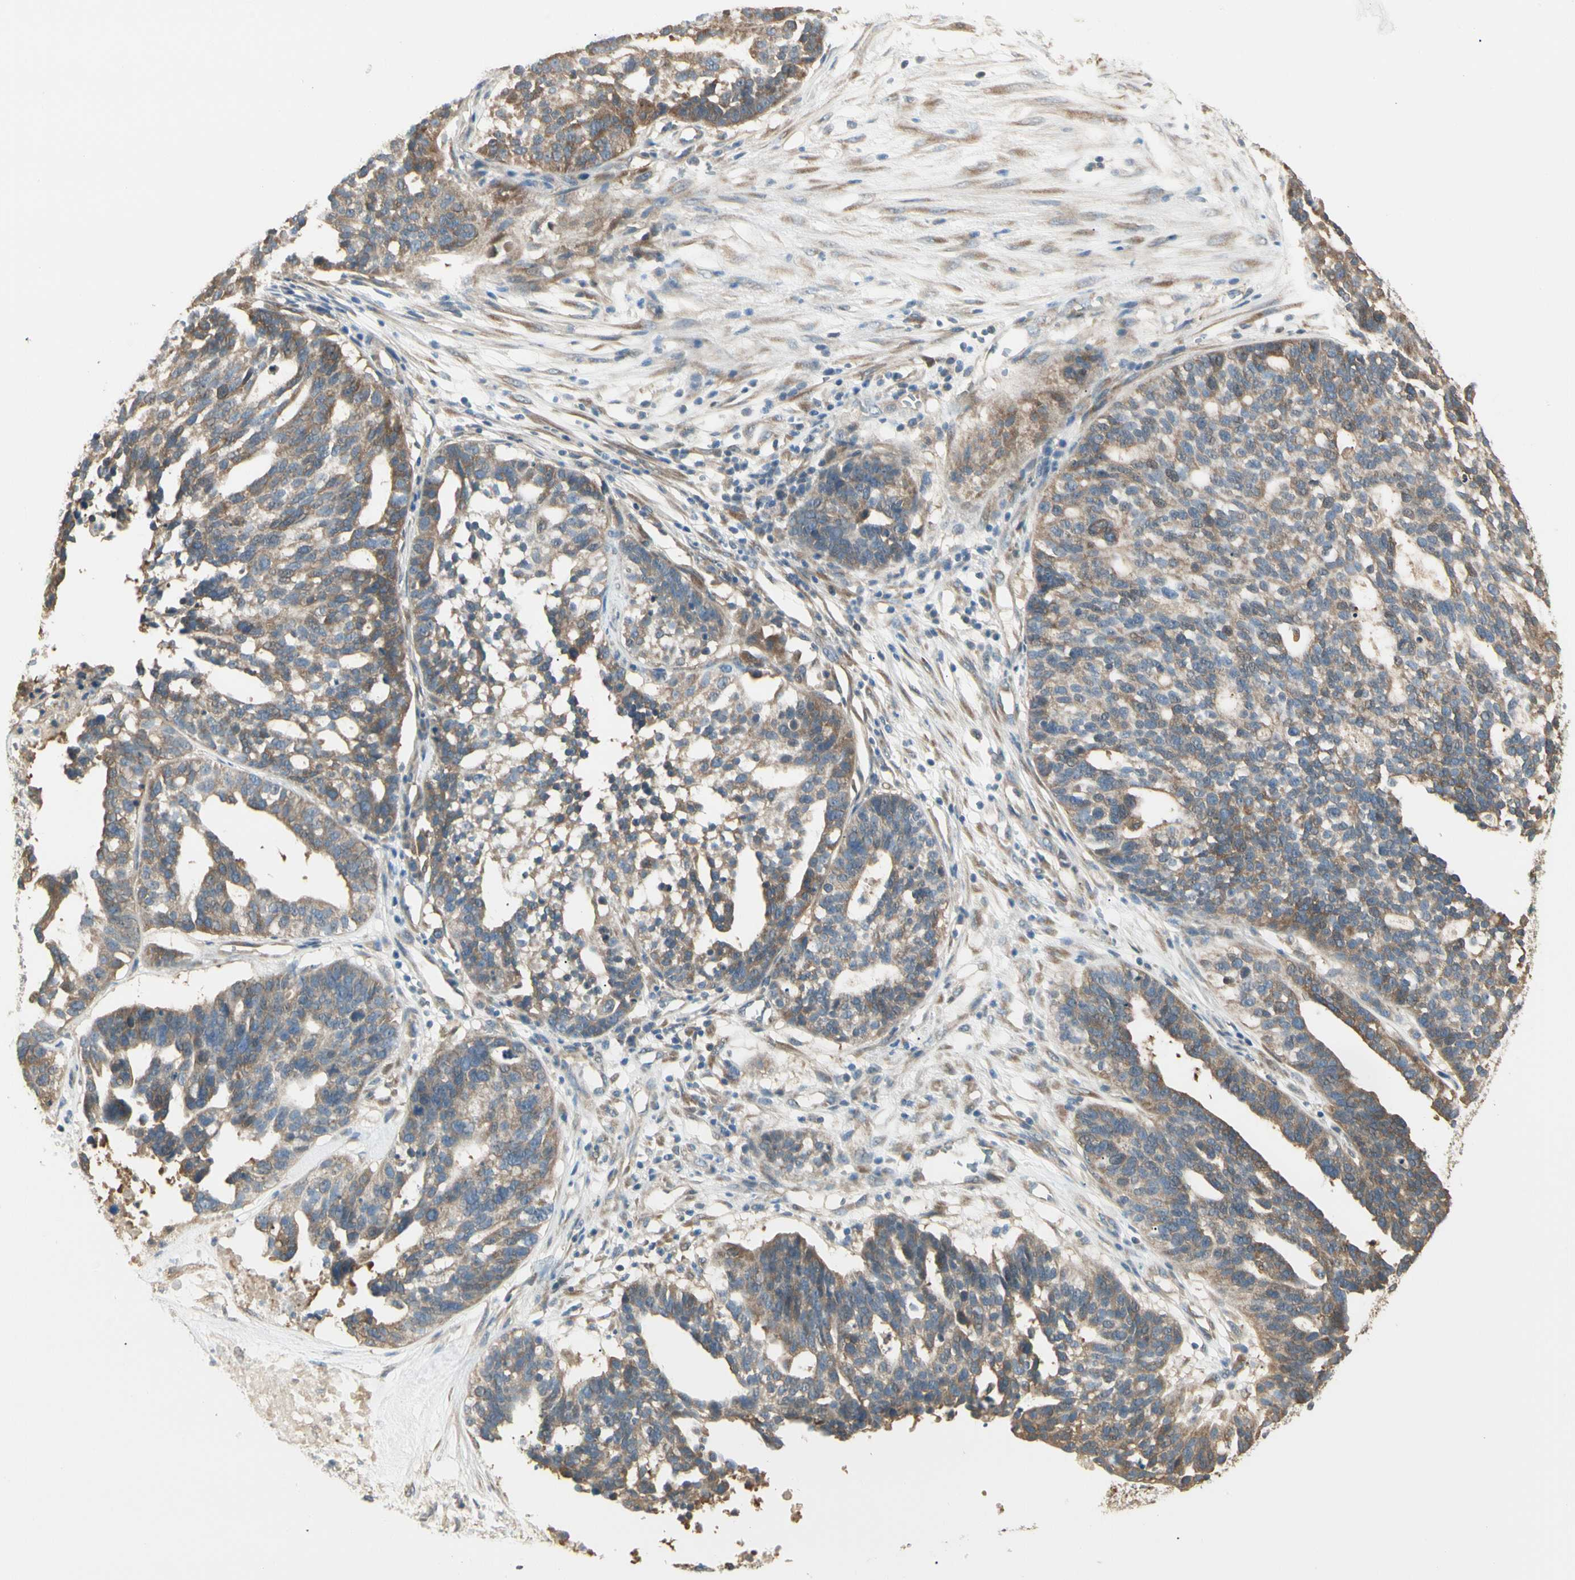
{"staining": {"intensity": "moderate", "quantity": ">75%", "location": "cytoplasmic/membranous"}, "tissue": "ovarian cancer", "cell_type": "Tumor cells", "image_type": "cancer", "snomed": [{"axis": "morphology", "description": "Cystadenocarcinoma, serous, NOS"}, {"axis": "topography", "description": "Ovary"}], "caption": "Immunohistochemistry (IHC) of human ovarian serous cystadenocarcinoma displays medium levels of moderate cytoplasmic/membranous staining in approximately >75% of tumor cells.", "gene": "IRAG1", "patient": {"sex": "female", "age": 59}}